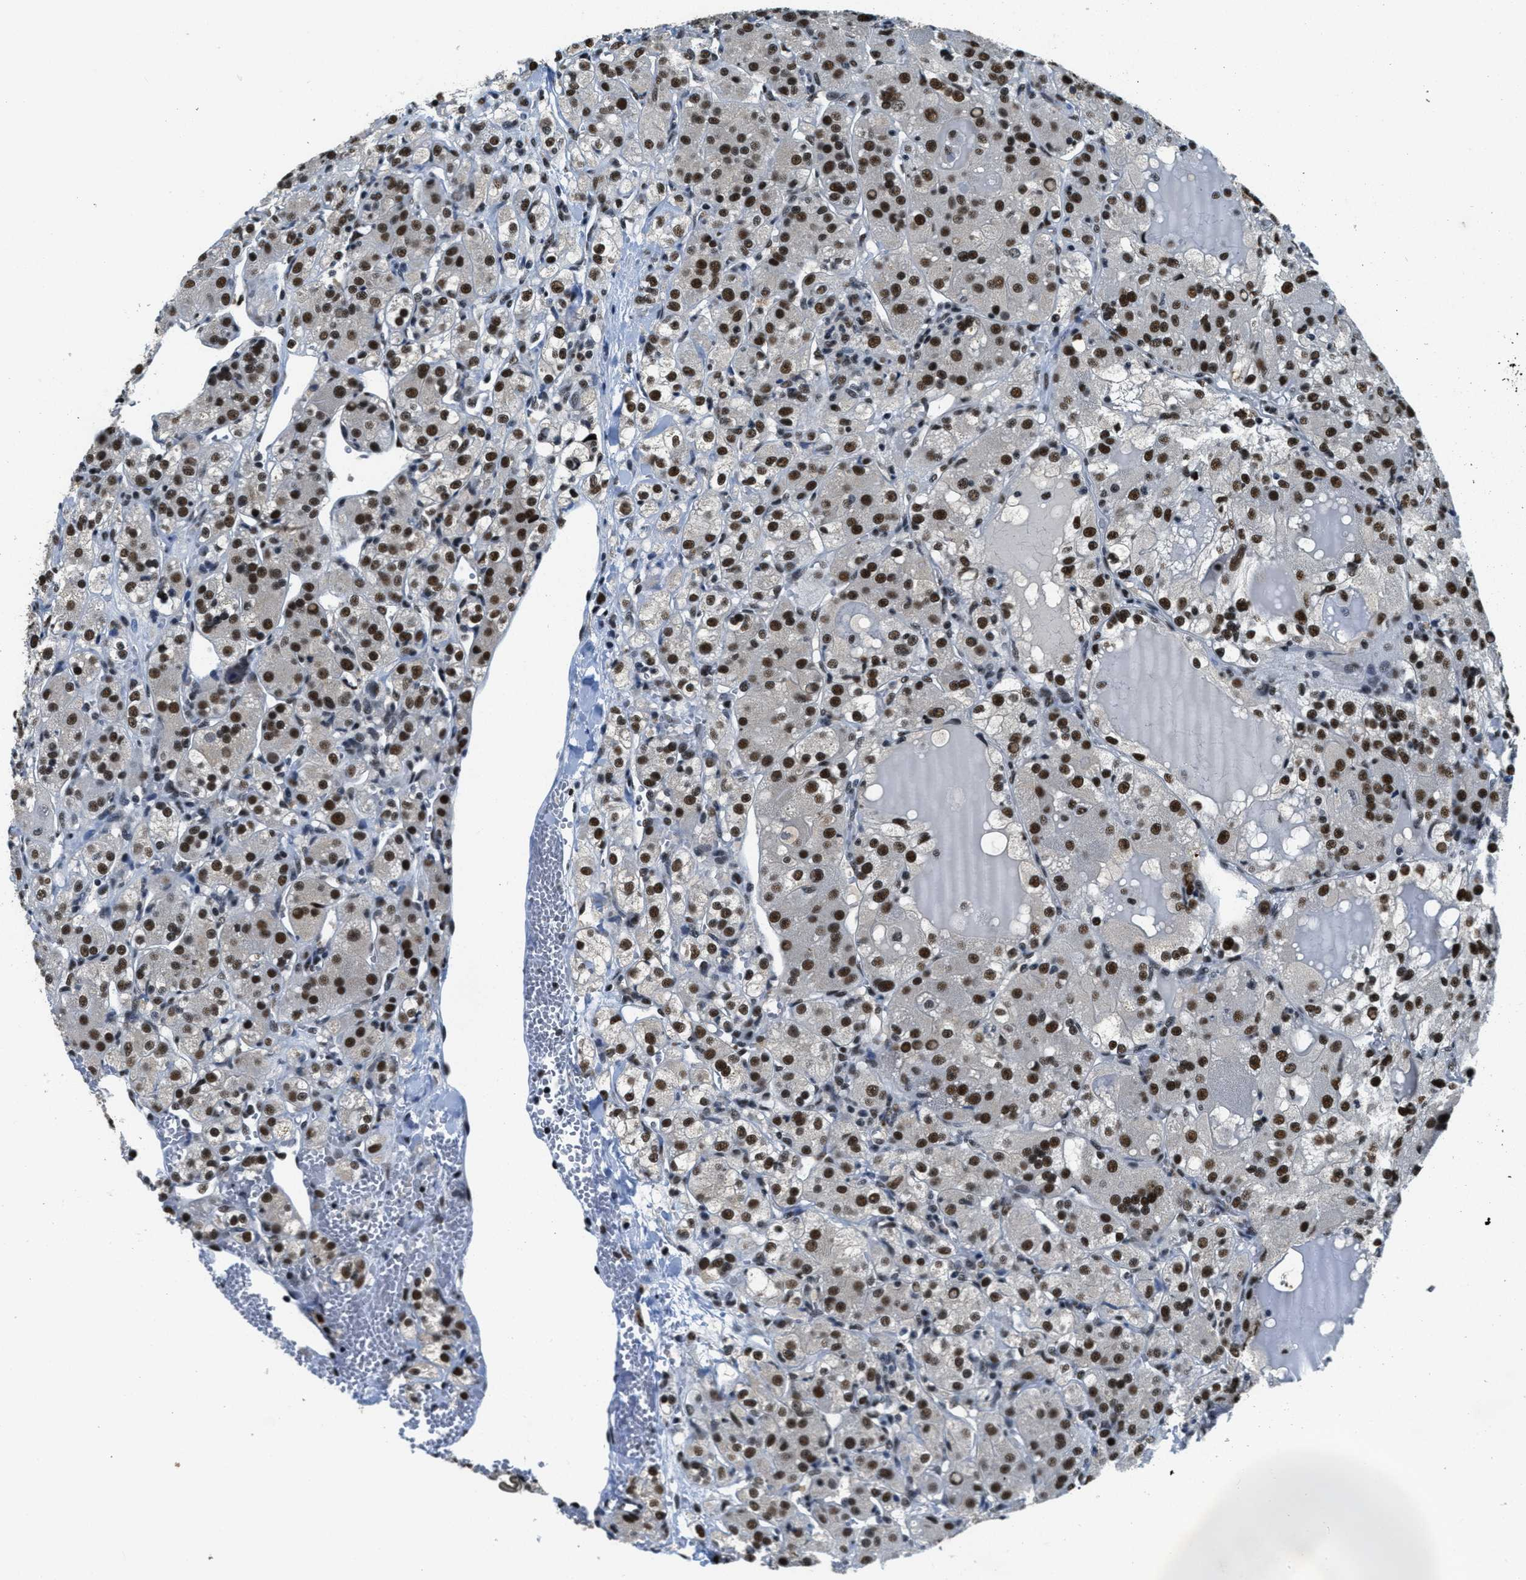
{"staining": {"intensity": "strong", "quantity": ">75%", "location": "nuclear"}, "tissue": "renal cancer", "cell_type": "Tumor cells", "image_type": "cancer", "snomed": [{"axis": "morphology", "description": "Normal tissue, NOS"}, {"axis": "morphology", "description": "Adenocarcinoma, NOS"}, {"axis": "topography", "description": "Kidney"}], "caption": "Protein staining of renal cancer (adenocarcinoma) tissue reveals strong nuclear positivity in about >75% of tumor cells. (Brightfield microscopy of DAB IHC at high magnification).", "gene": "SSB", "patient": {"sex": "male", "age": 61}}